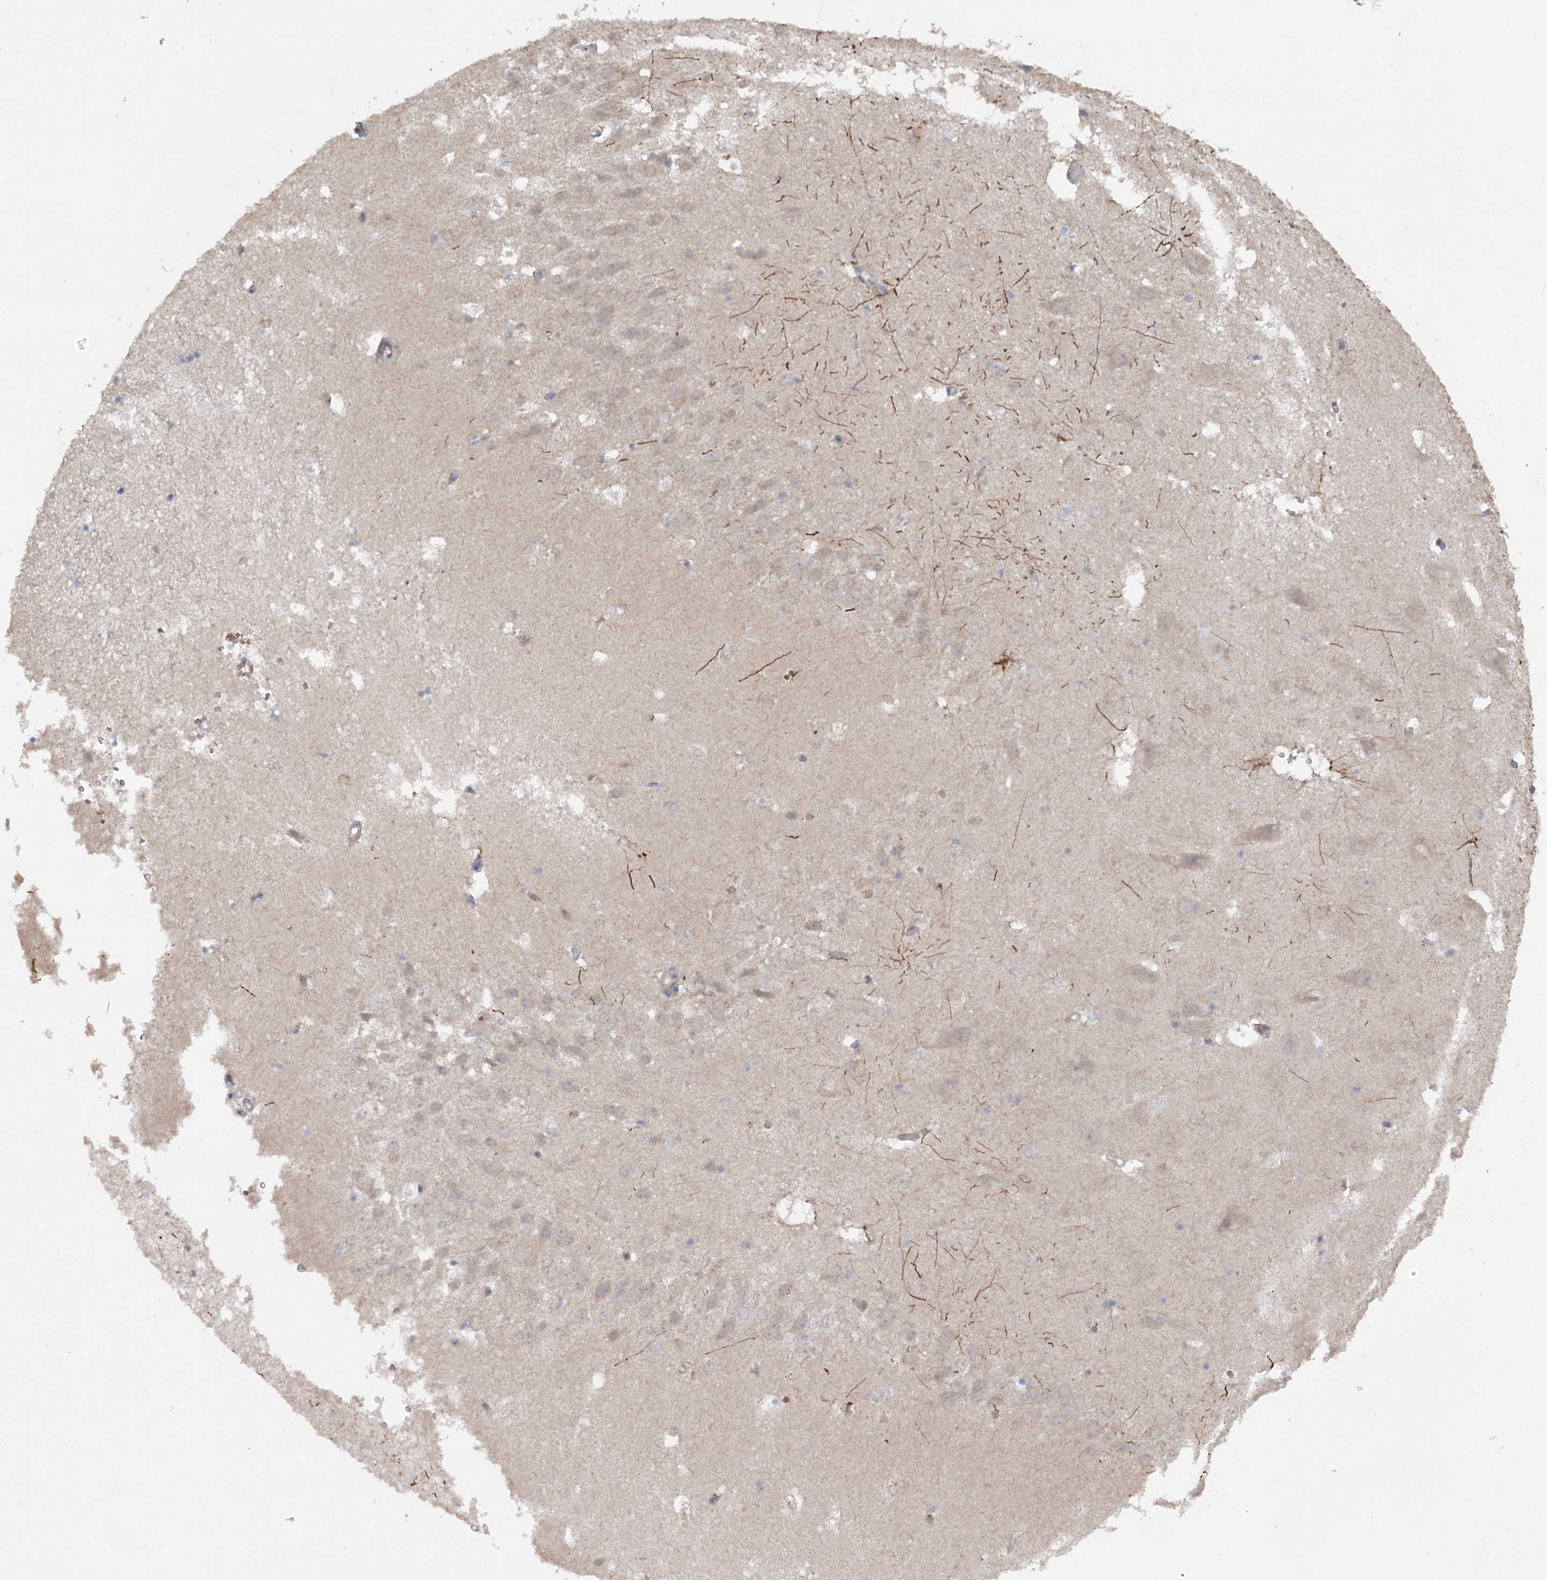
{"staining": {"intensity": "negative", "quantity": "none", "location": "none"}, "tissue": "hippocampus", "cell_type": "Glial cells", "image_type": "normal", "snomed": [{"axis": "morphology", "description": "Normal tissue, NOS"}, {"axis": "topography", "description": "Hippocampus"}], "caption": "Glial cells are negative for brown protein staining in normal hippocampus. Brightfield microscopy of IHC stained with DAB (3,3'-diaminobenzidine) (brown) and hematoxylin (blue), captured at high magnification.", "gene": "TRAF3IP1", "patient": {"sex": "female", "age": 52}}